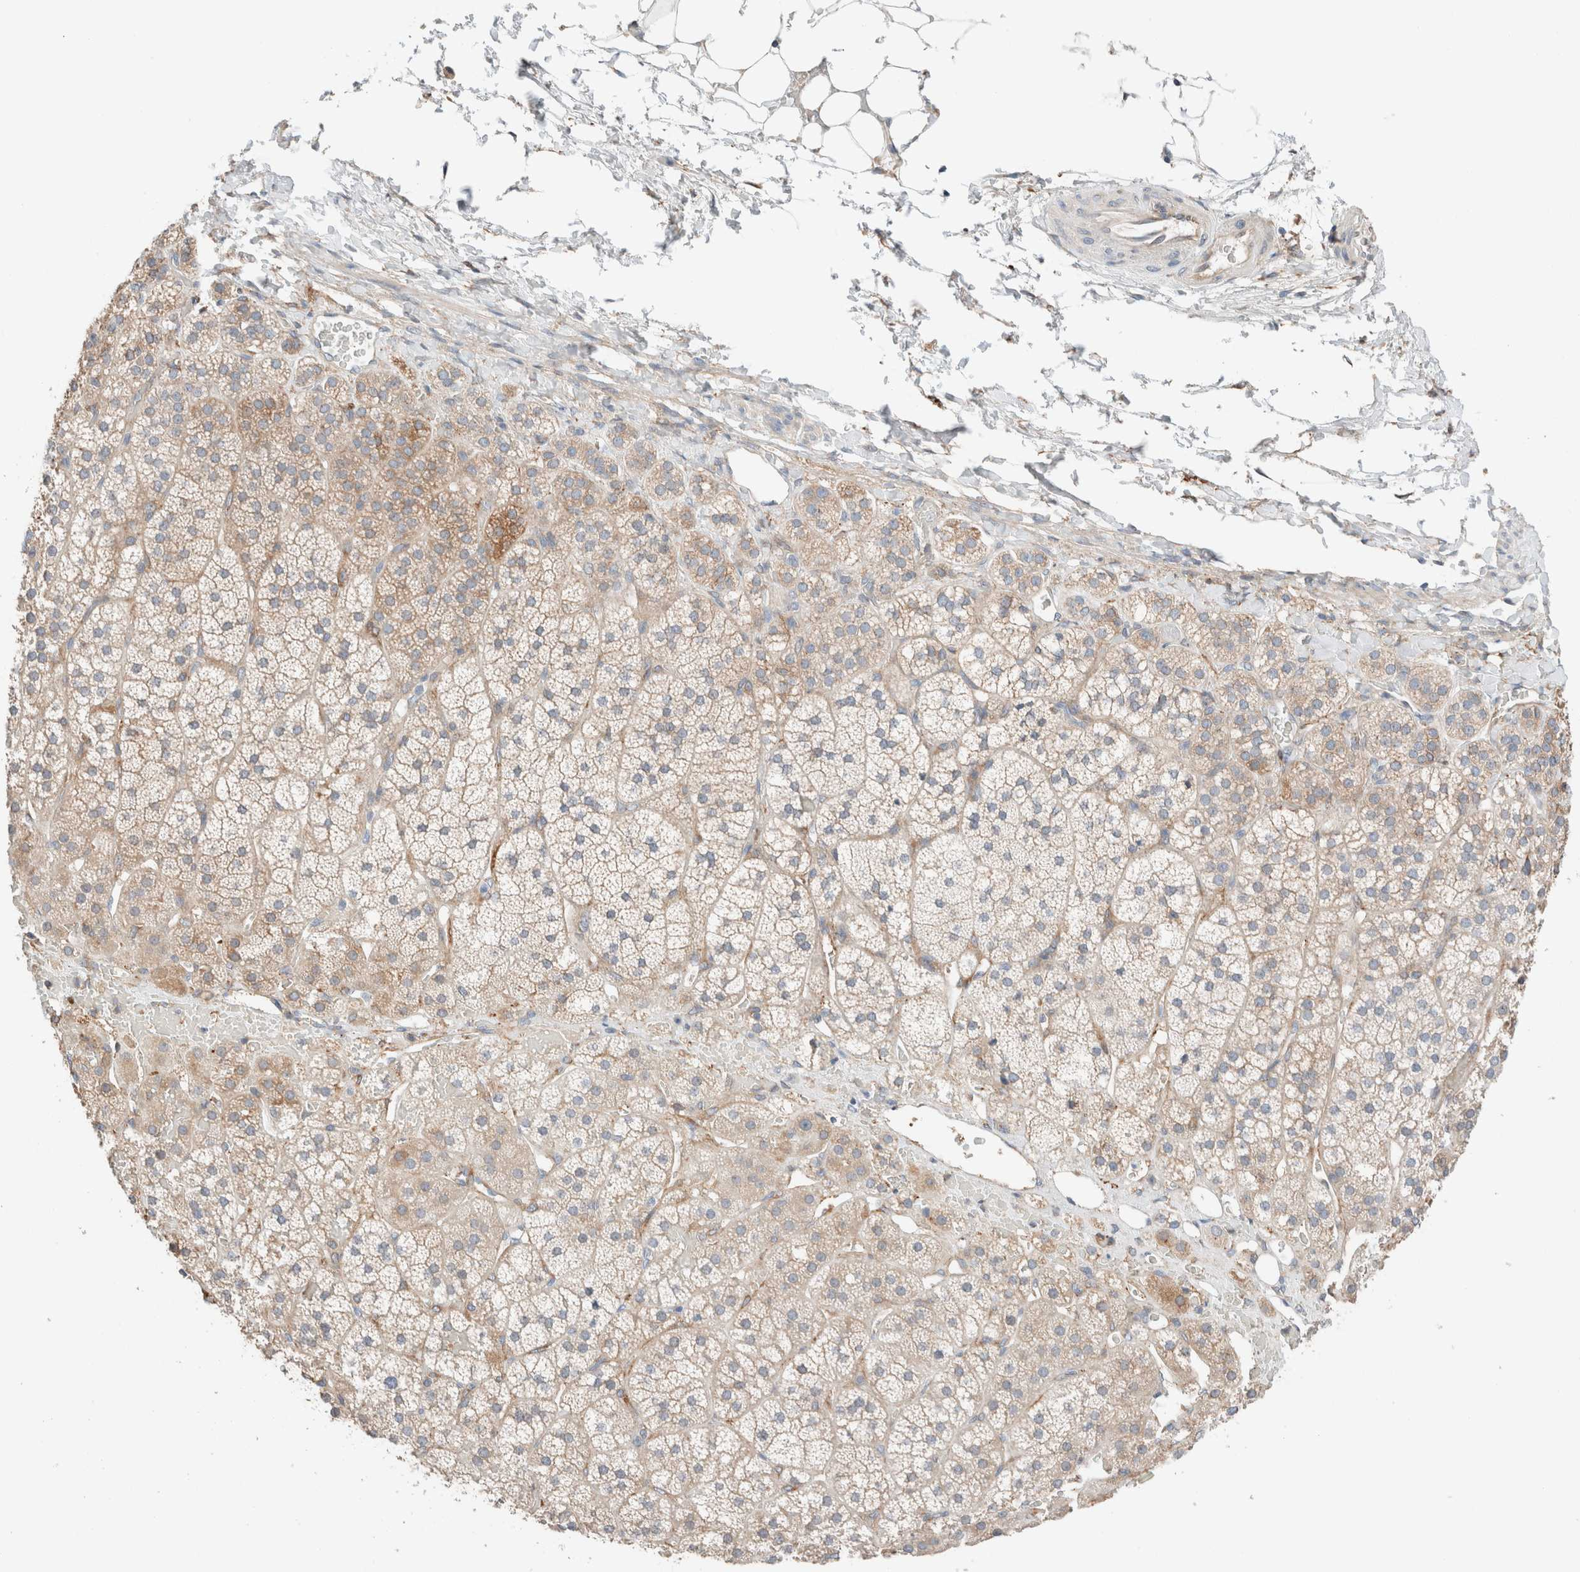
{"staining": {"intensity": "weak", "quantity": ">75%", "location": "cytoplasmic/membranous"}, "tissue": "adrenal gland", "cell_type": "Glandular cells", "image_type": "normal", "snomed": [{"axis": "morphology", "description": "Normal tissue, NOS"}, {"axis": "topography", "description": "Adrenal gland"}], "caption": "Brown immunohistochemical staining in normal human adrenal gland shows weak cytoplasmic/membranous staining in about >75% of glandular cells.", "gene": "PCM1", "patient": {"sex": "female", "age": 44}}